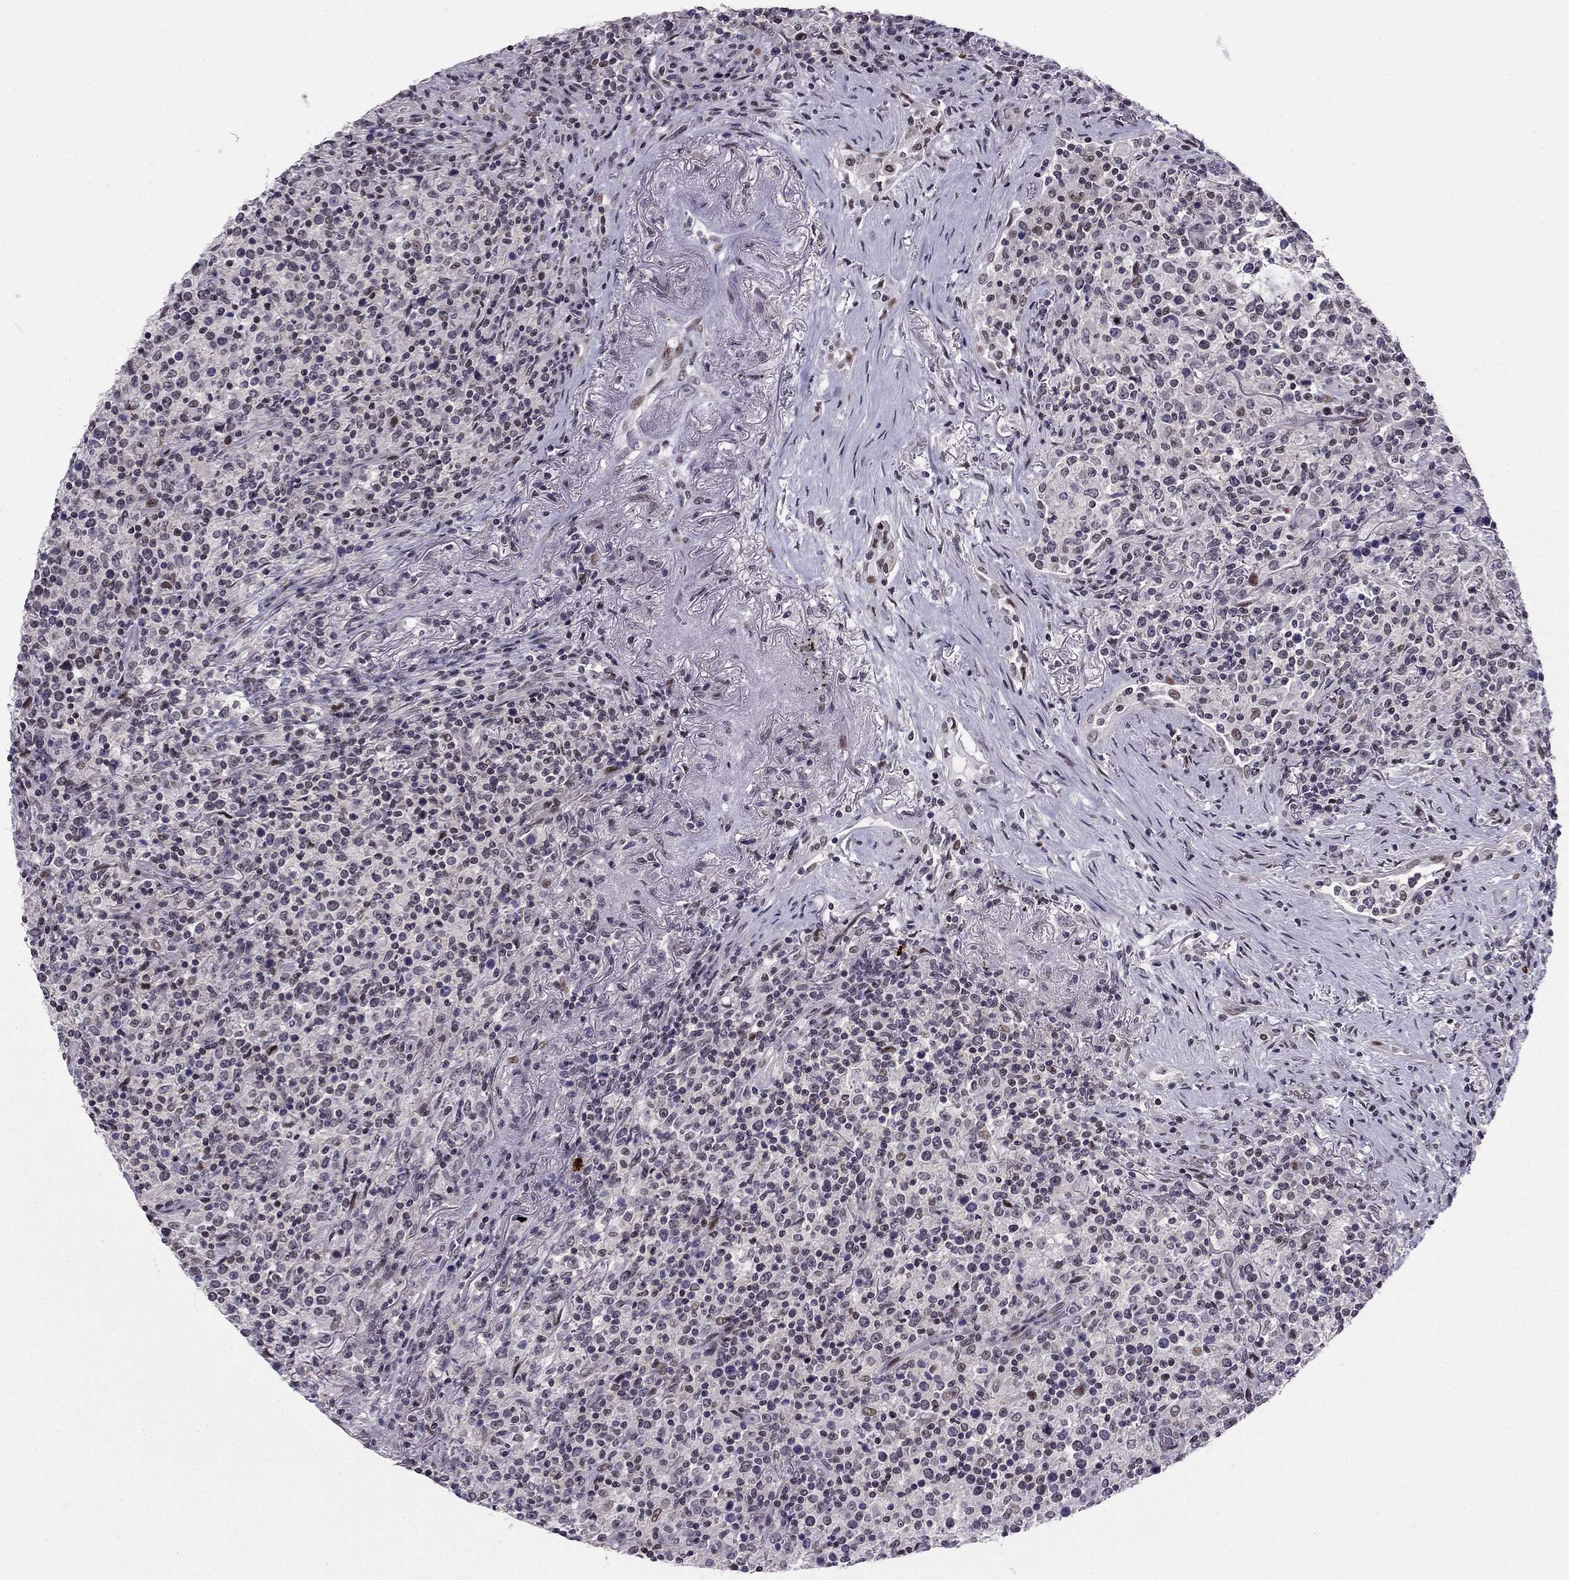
{"staining": {"intensity": "negative", "quantity": "none", "location": "none"}, "tissue": "lymphoma", "cell_type": "Tumor cells", "image_type": "cancer", "snomed": [{"axis": "morphology", "description": "Malignant lymphoma, non-Hodgkin's type, High grade"}, {"axis": "topography", "description": "Lung"}], "caption": "Tumor cells are negative for protein expression in human lymphoma.", "gene": "RPRD2", "patient": {"sex": "male", "age": 79}}